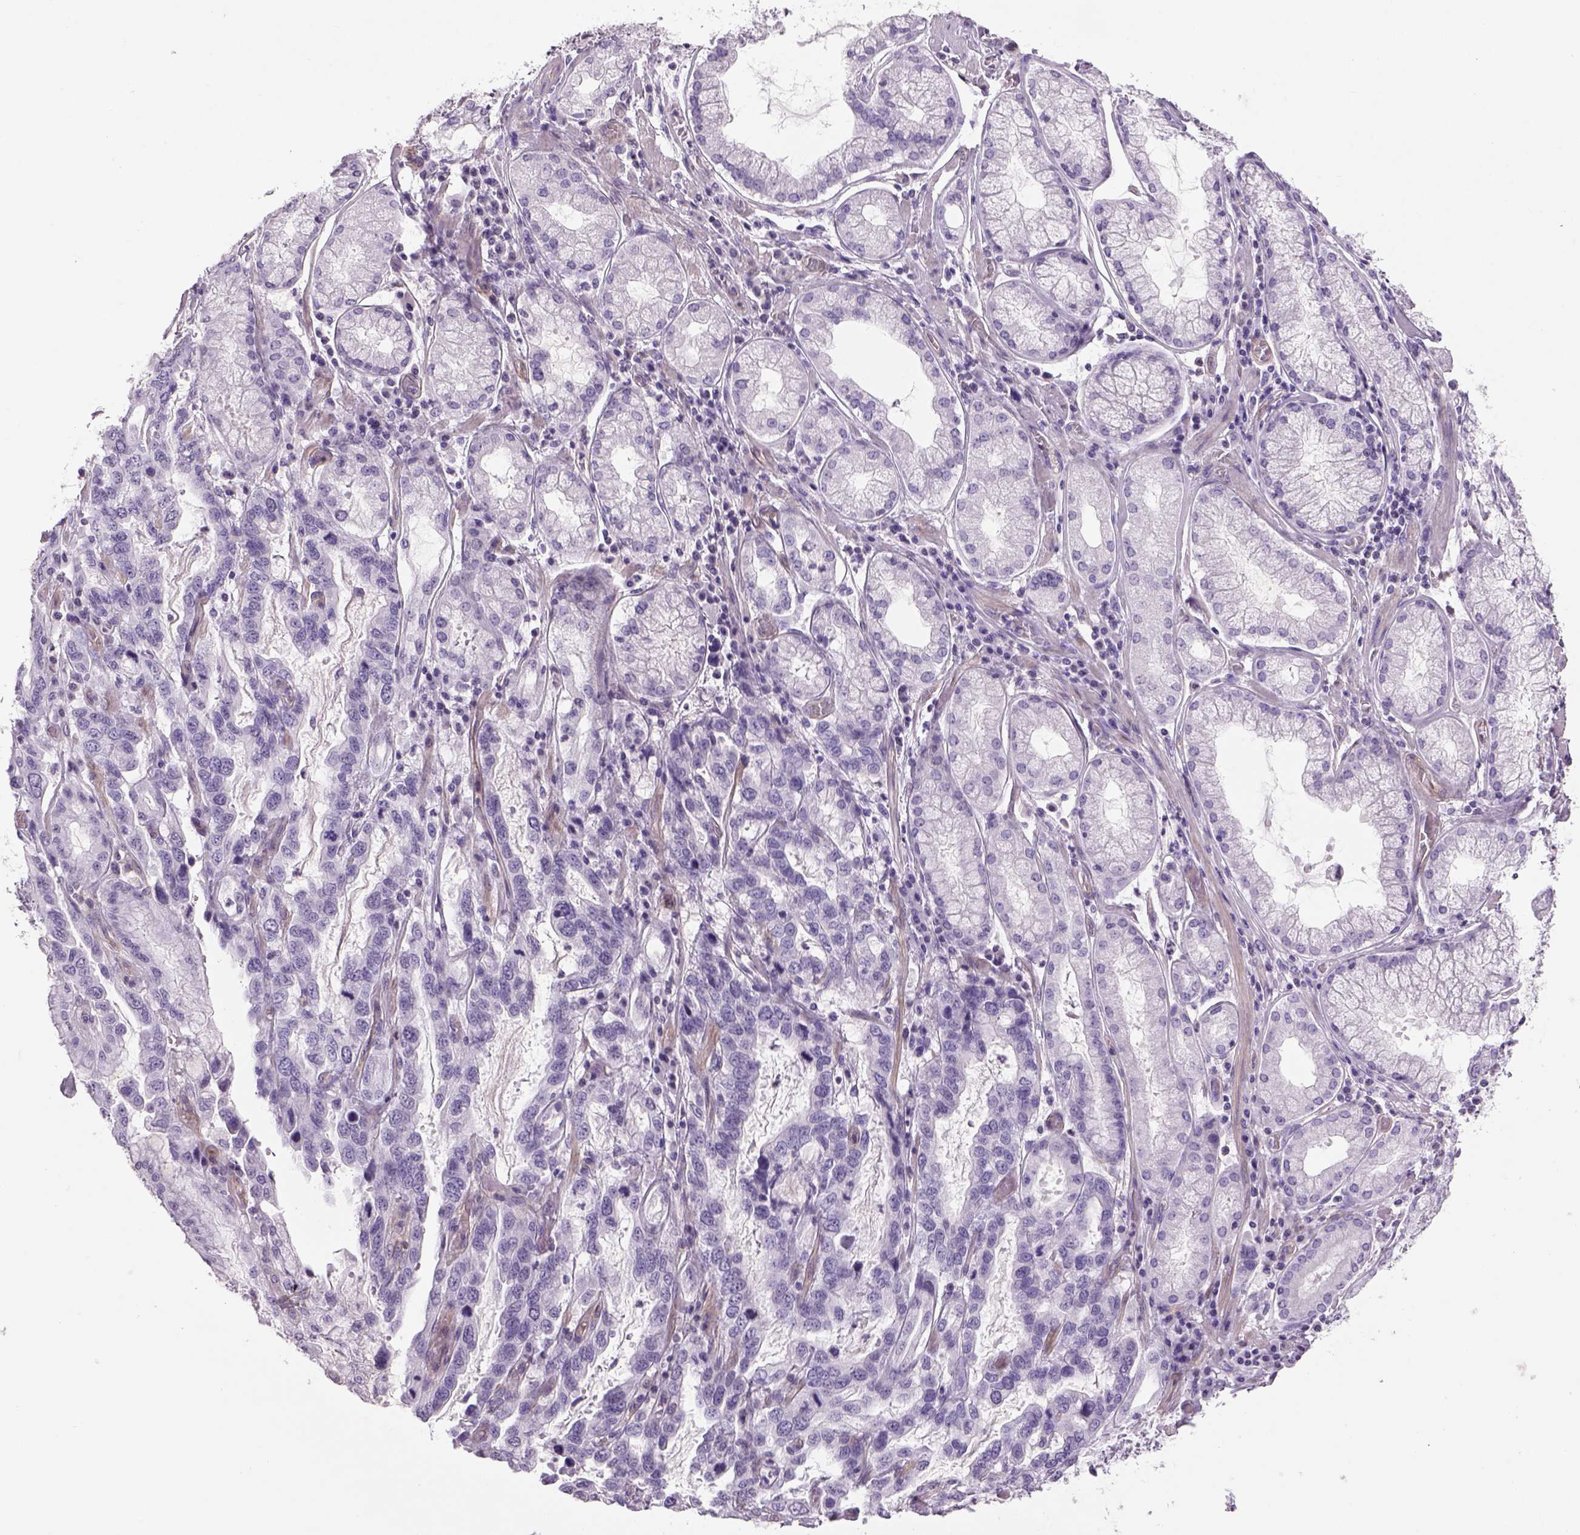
{"staining": {"intensity": "negative", "quantity": "none", "location": "none"}, "tissue": "stomach cancer", "cell_type": "Tumor cells", "image_type": "cancer", "snomed": [{"axis": "morphology", "description": "Adenocarcinoma, NOS"}, {"axis": "topography", "description": "Stomach, lower"}], "caption": "There is no significant expression in tumor cells of stomach adenocarcinoma.", "gene": "PRRT1", "patient": {"sex": "female", "age": 76}}